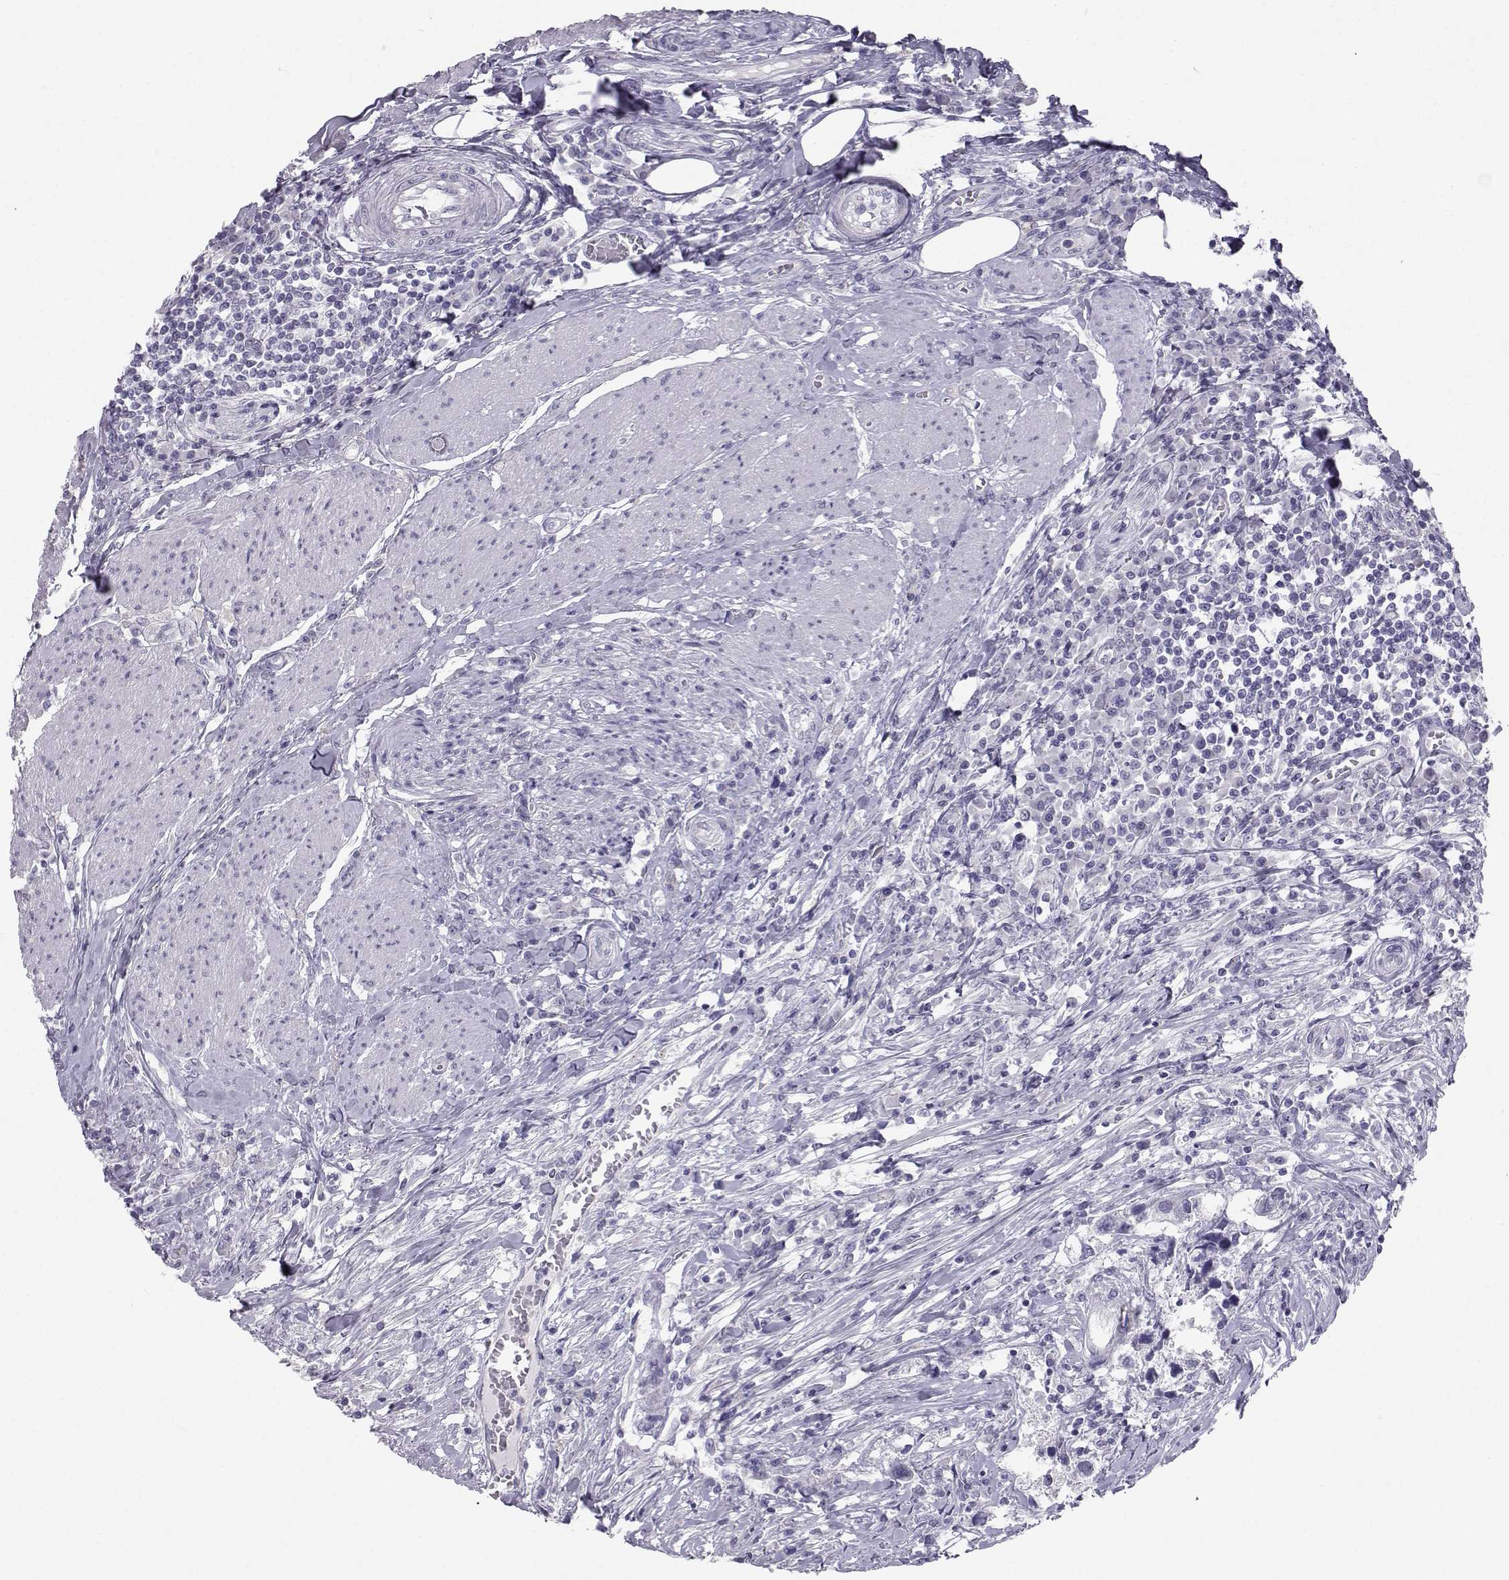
{"staining": {"intensity": "negative", "quantity": "none", "location": "none"}, "tissue": "urothelial cancer", "cell_type": "Tumor cells", "image_type": "cancer", "snomed": [{"axis": "morphology", "description": "Urothelial carcinoma, NOS"}, {"axis": "morphology", "description": "Urothelial carcinoma, High grade"}, {"axis": "topography", "description": "Urinary bladder"}], "caption": "There is no significant positivity in tumor cells of transitional cell carcinoma.", "gene": "PCSK1N", "patient": {"sex": "male", "age": 63}}